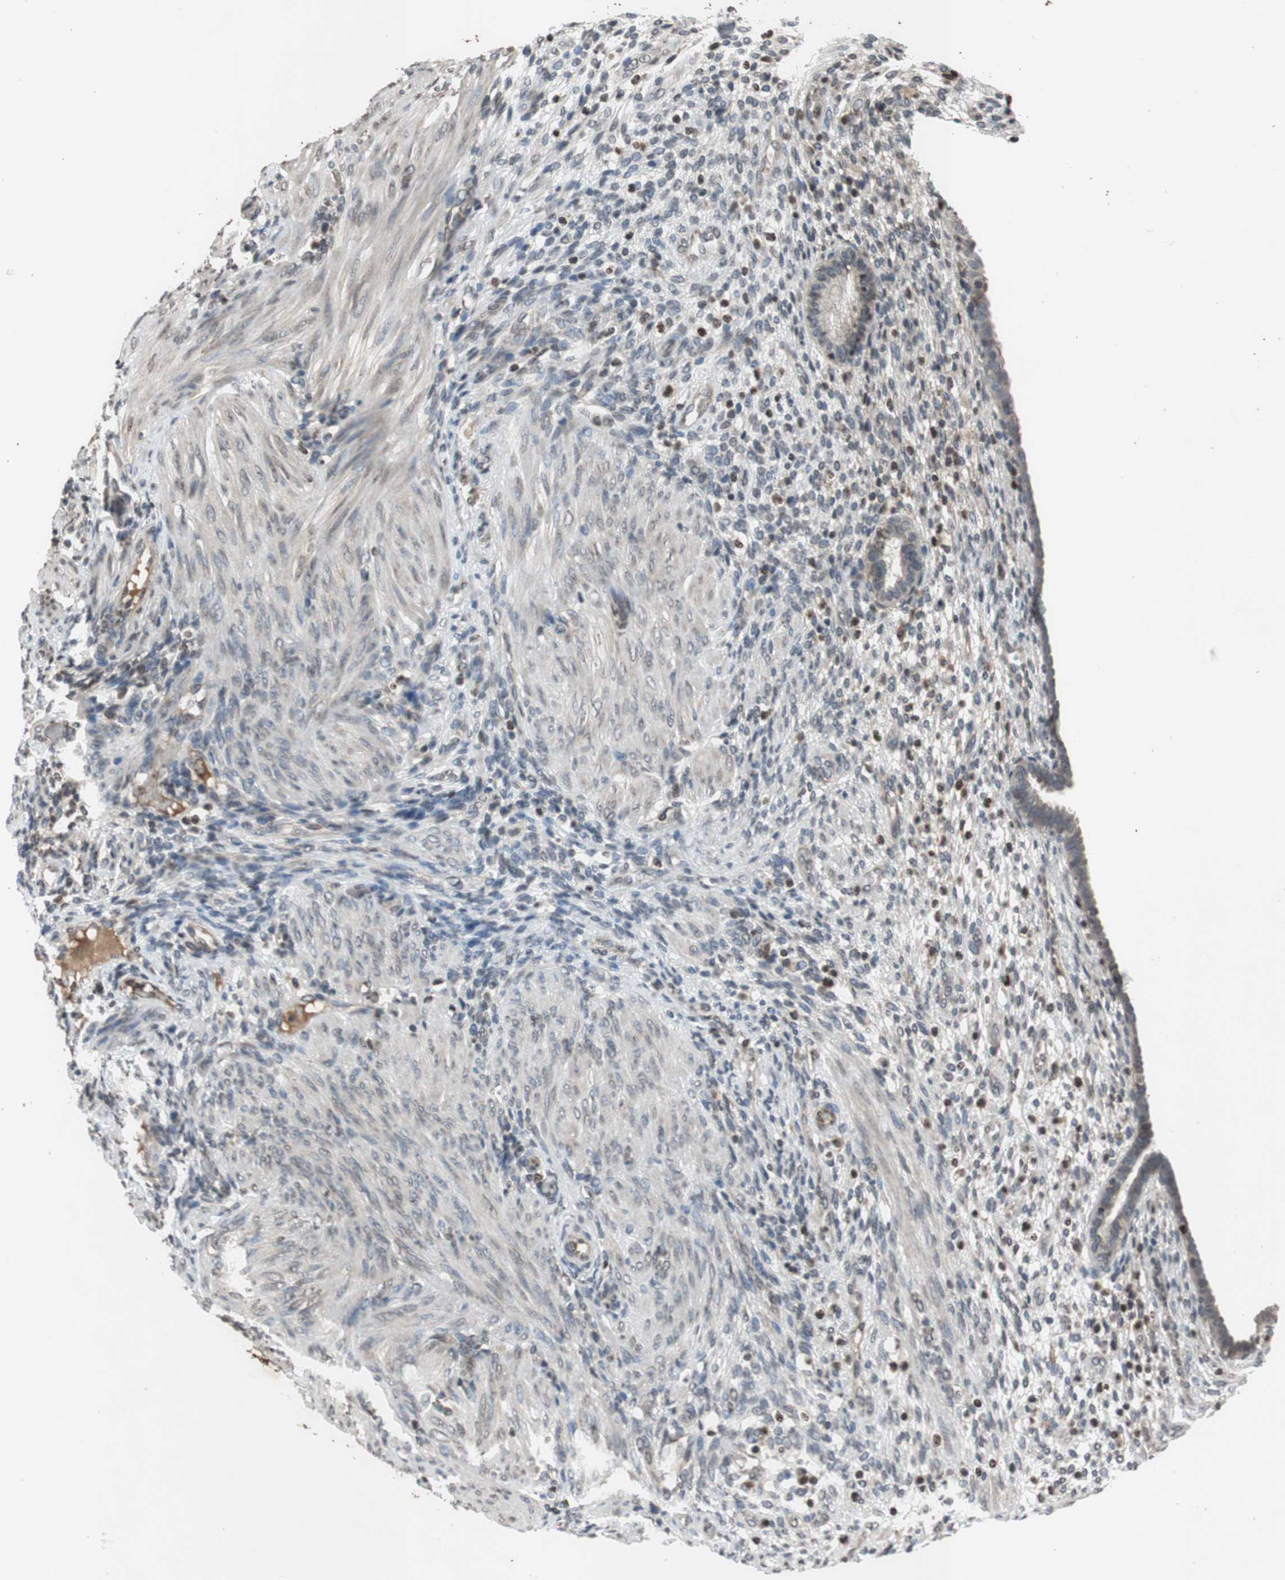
{"staining": {"intensity": "negative", "quantity": "none", "location": "none"}, "tissue": "endometrium", "cell_type": "Cells in endometrial stroma", "image_type": "normal", "snomed": [{"axis": "morphology", "description": "Normal tissue, NOS"}, {"axis": "topography", "description": "Endometrium"}], "caption": "The histopathology image displays no significant expression in cells in endometrial stroma of endometrium. (Immunohistochemistry, brightfield microscopy, high magnification).", "gene": "MCM6", "patient": {"sex": "female", "age": 72}}